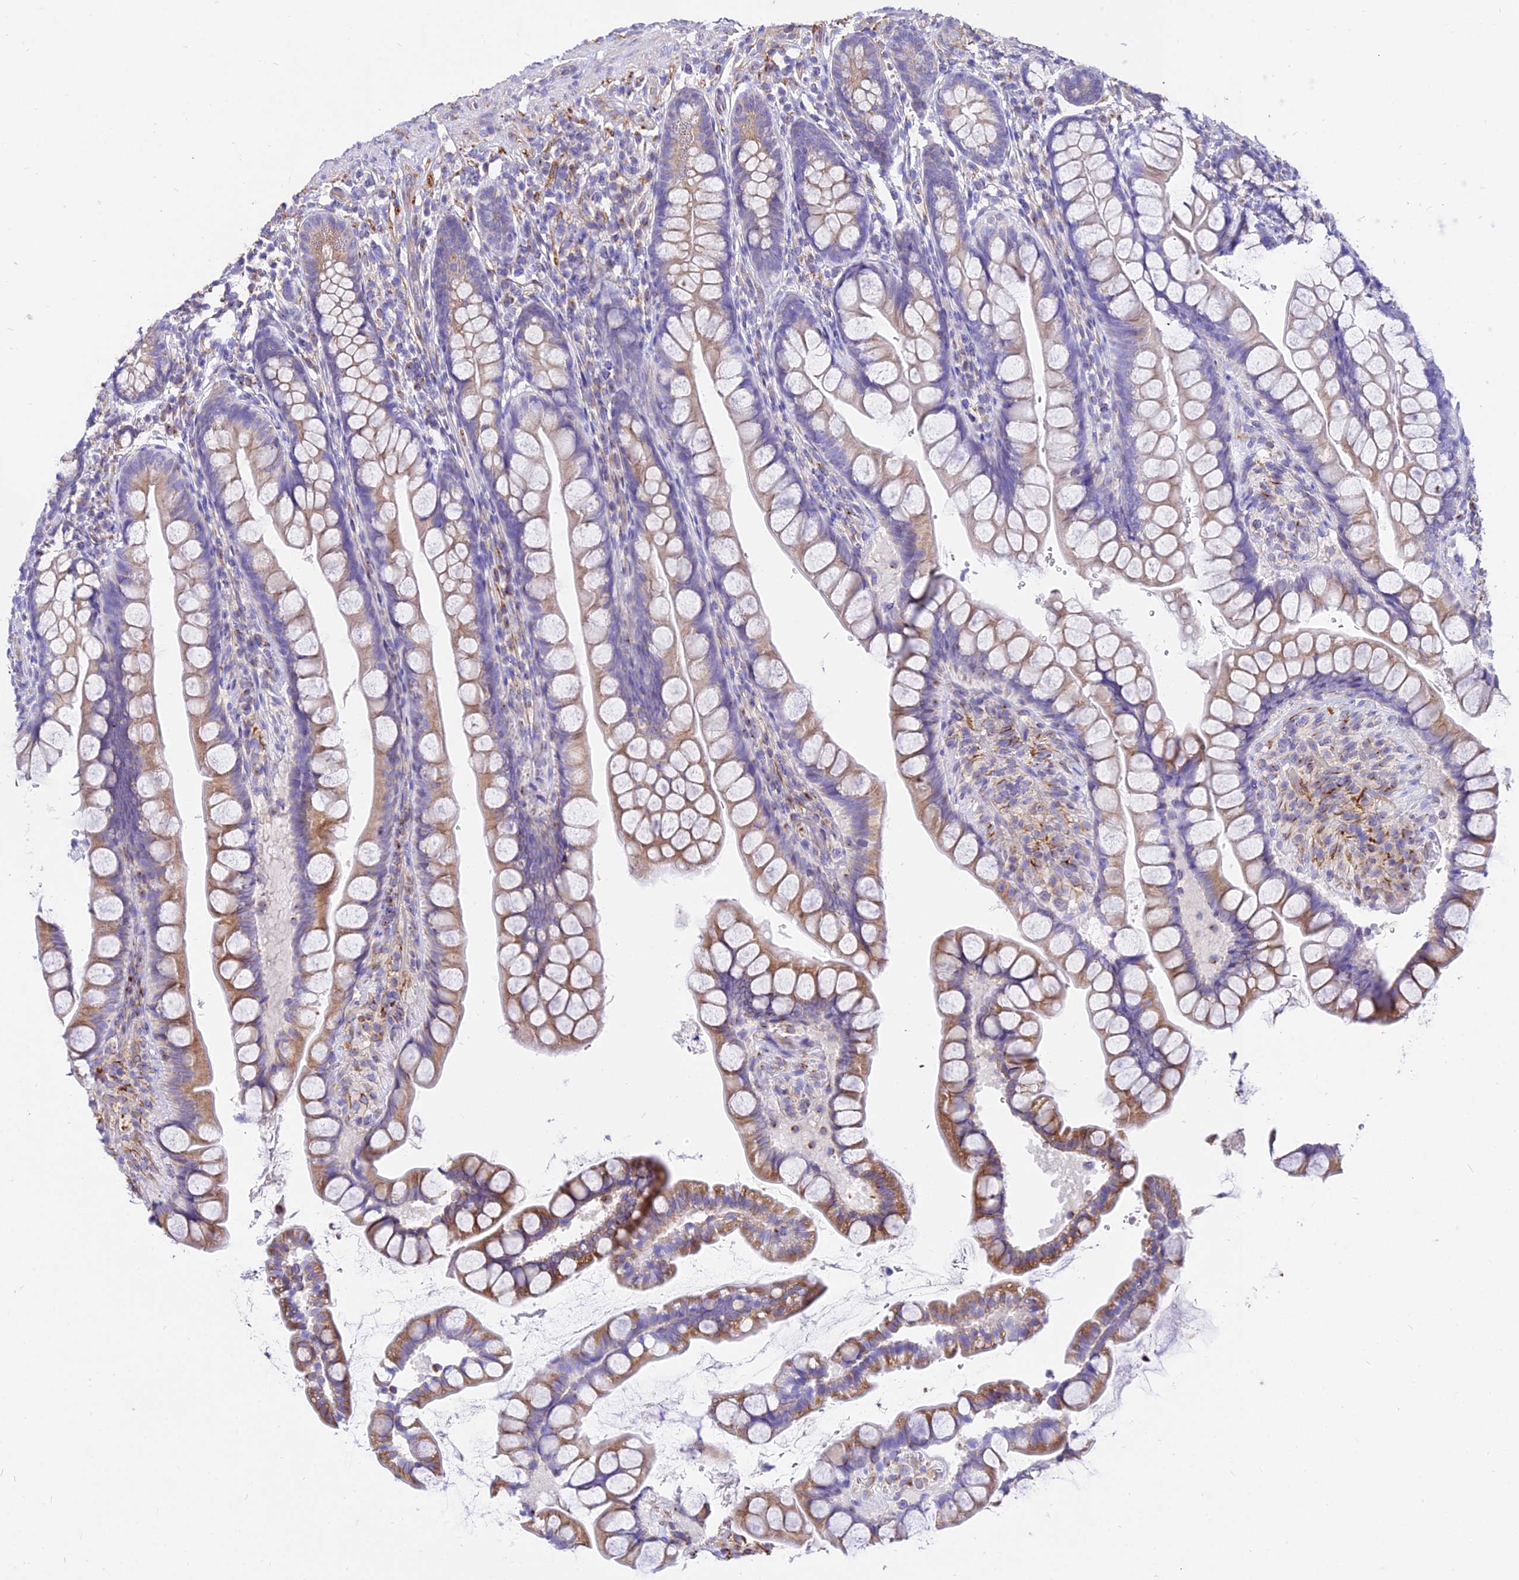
{"staining": {"intensity": "moderate", "quantity": "25%-75%", "location": "cytoplasmic/membranous"}, "tissue": "small intestine", "cell_type": "Glandular cells", "image_type": "normal", "snomed": [{"axis": "morphology", "description": "Normal tissue, NOS"}, {"axis": "topography", "description": "Small intestine"}], "caption": "Immunohistochemical staining of benign human small intestine reveals moderate cytoplasmic/membranous protein positivity in about 25%-75% of glandular cells.", "gene": "TUBA1A", "patient": {"sex": "male", "age": 70}}